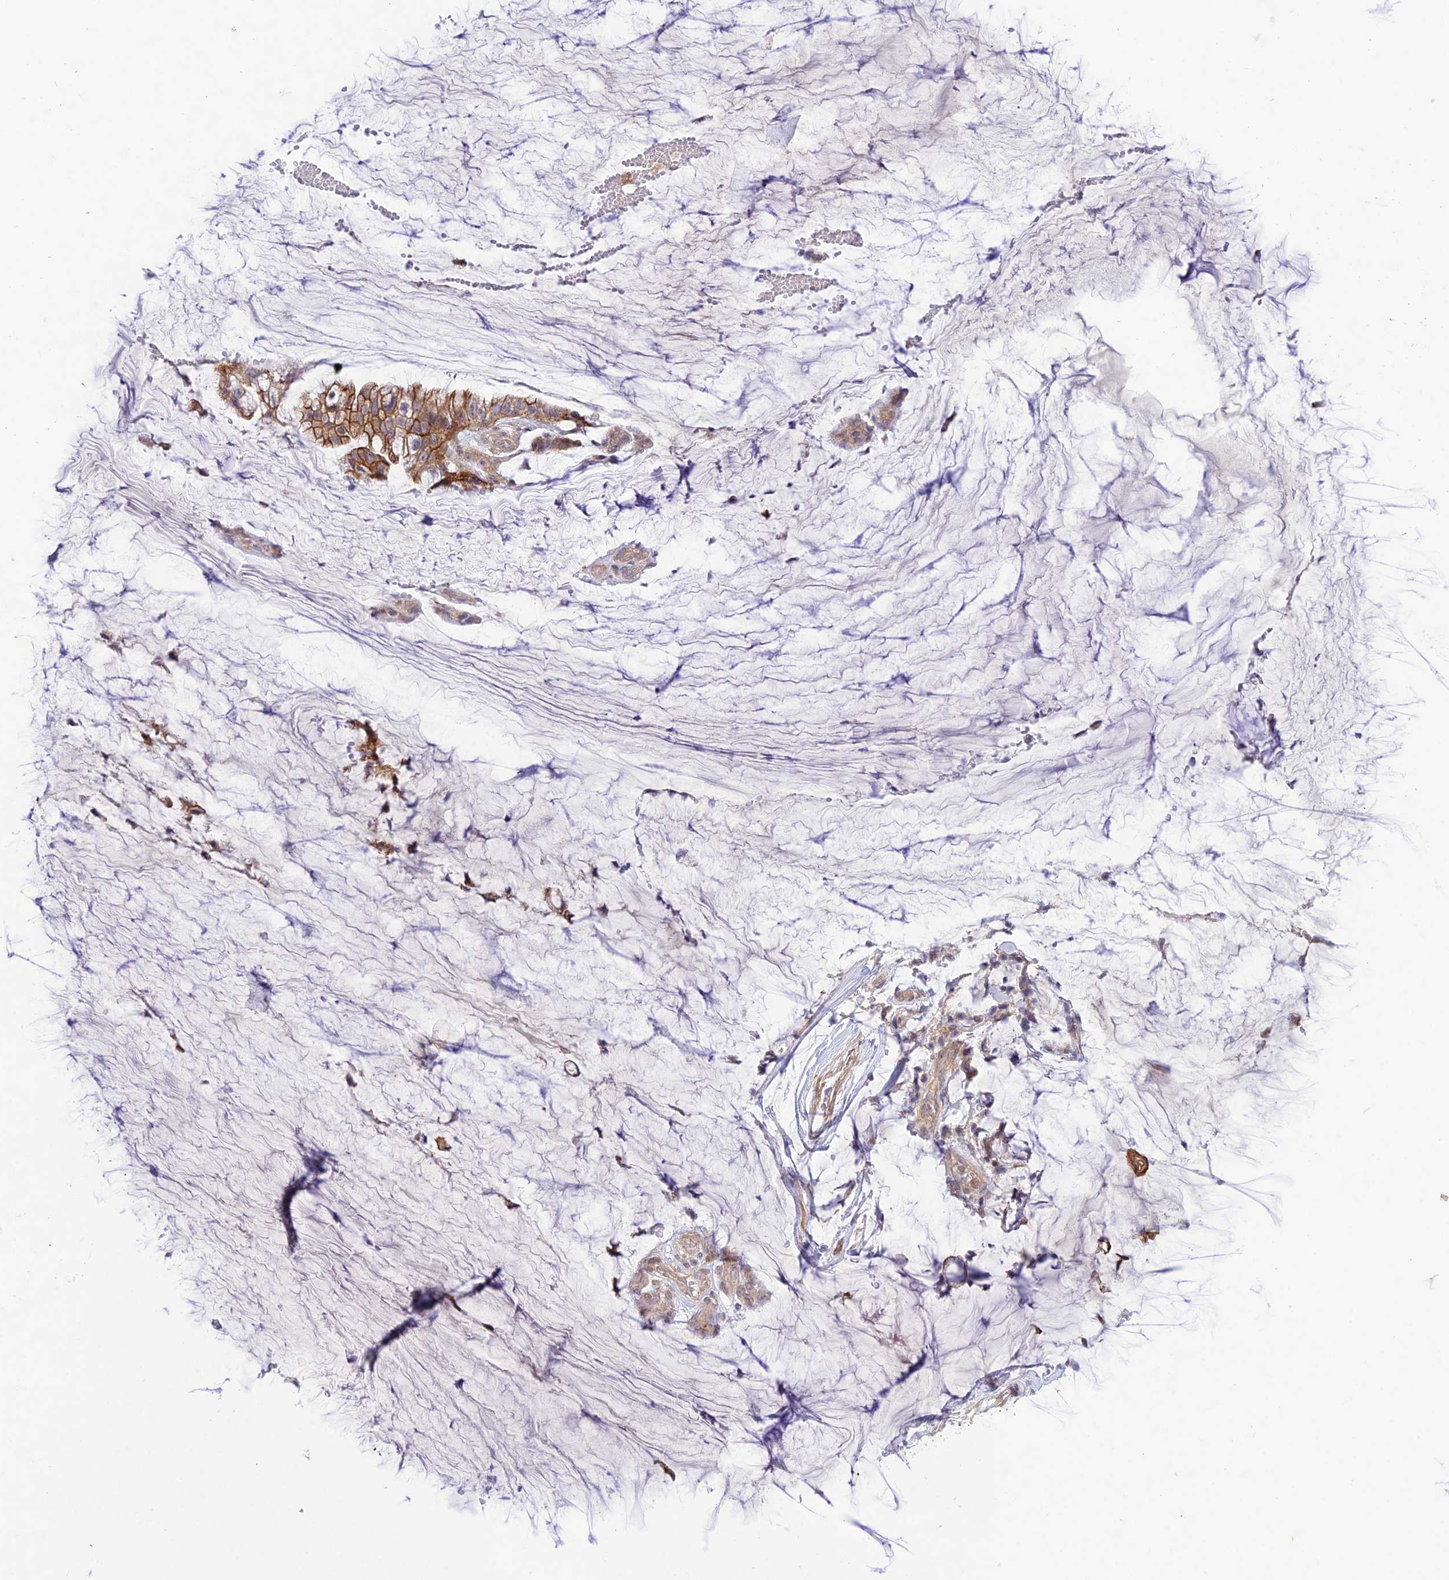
{"staining": {"intensity": "moderate", "quantity": ">75%", "location": "cytoplasmic/membranous"}, "tissue": "ovarian cancer", "cell_type": "Tumor cells", "image_type": "cancer", "snomed": [{"axis": "morphology", "description": "Cystadenocarcinoma, mucinous, NOS"}, {"axis": "topography", "description": "Ovary"}], "caption": "Protein staining by immunohistochemistry (IHC) displays moderate cytoplasmic/membranous positivity in approximately >75% of tumor cells in mucinous cystadenocarcinoma (ovarian). The protein of interest is shown in brown color, while the nuclei are stained blue.", "gene": "FCHSD1", "patient": {"sex": "female", "age": 39}}